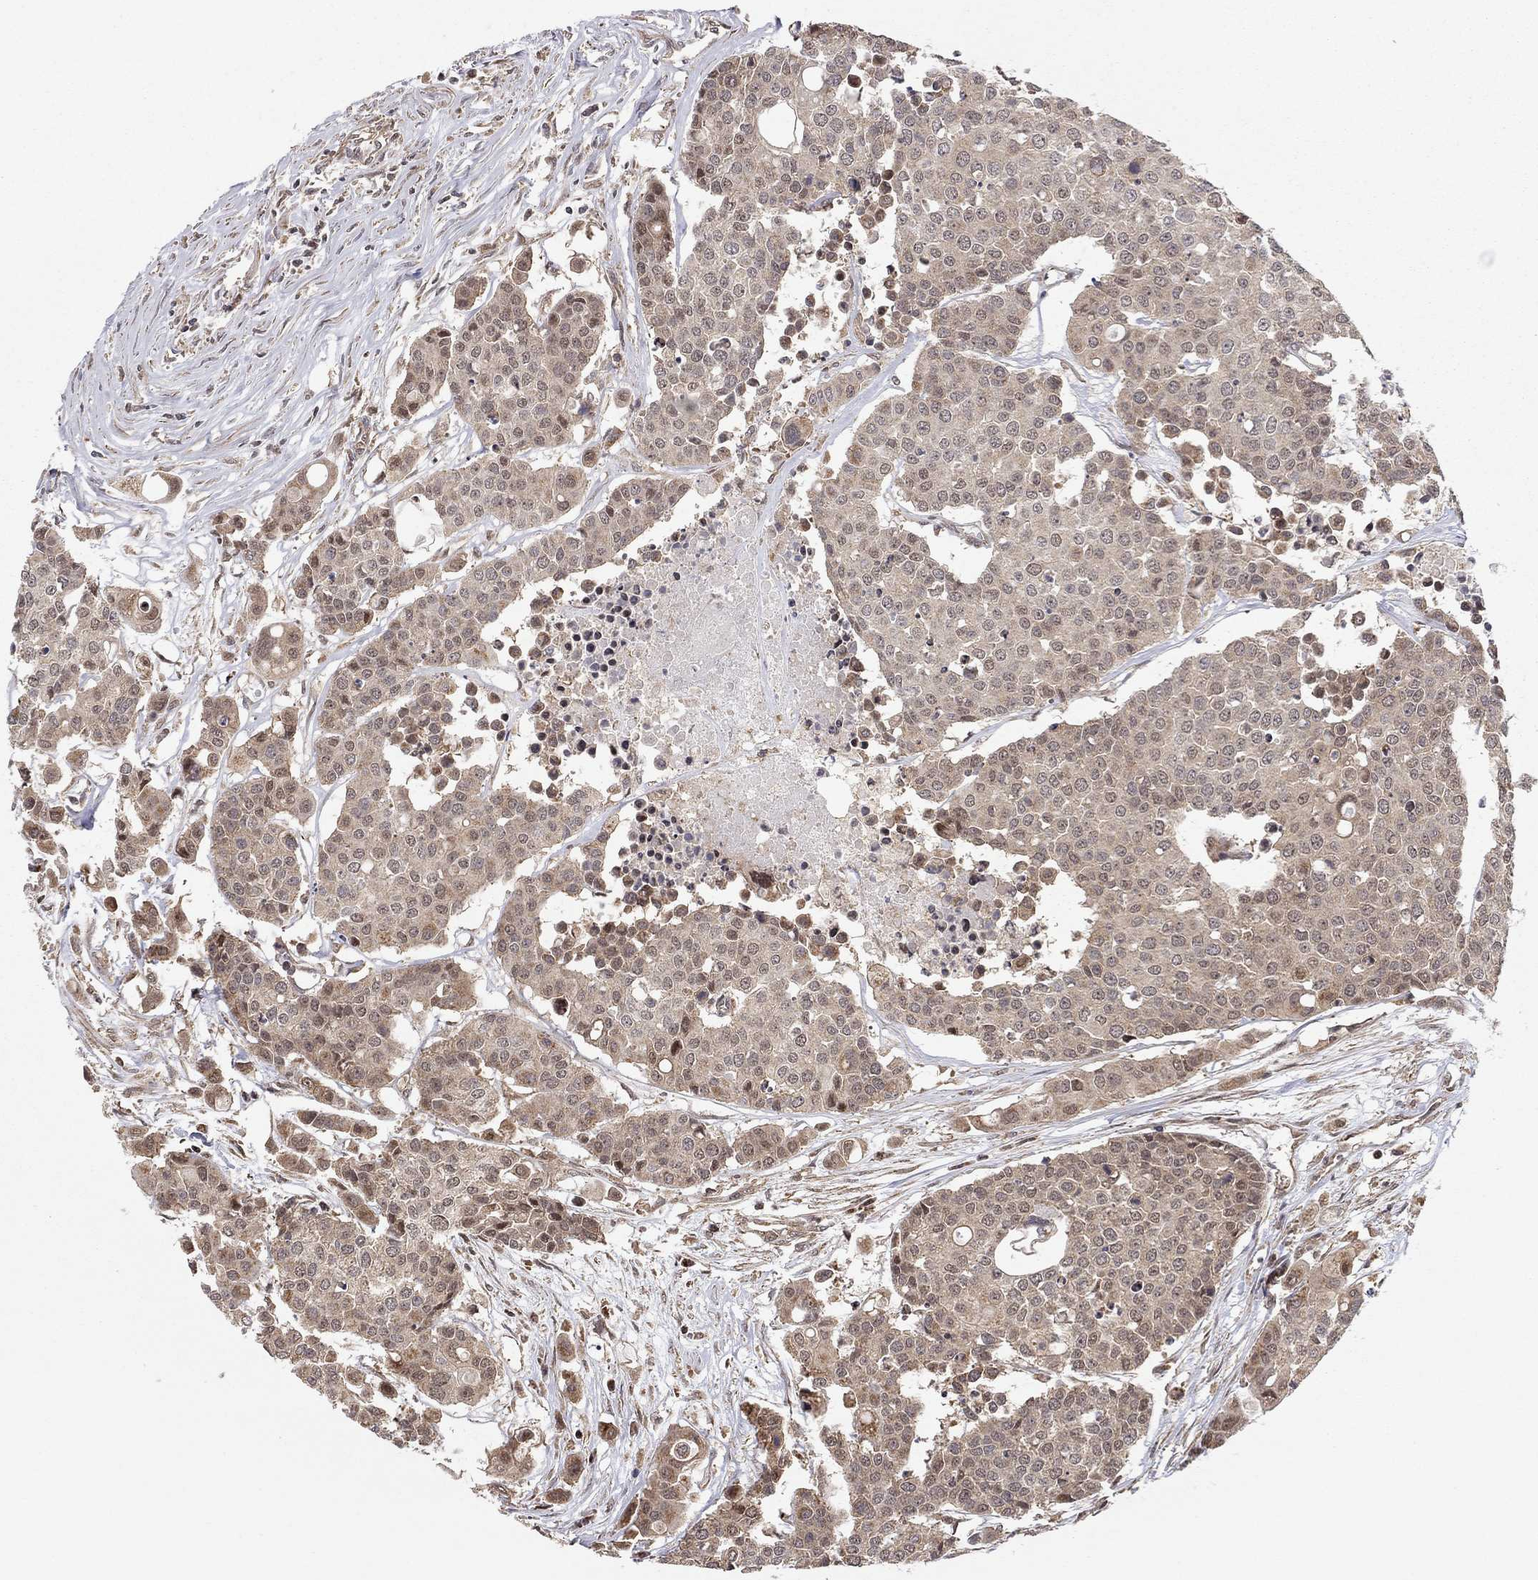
{"staining": {"intensity": "moderate", "quantity": "<25%", "location": "cytoplasmic/membranous"}, "tissue": "carcinoid", "cell_type": "Tumor cells", "image_type": "cancer", "snomed": [{"axis": "morphology", "description": "Carcinoid, malignant, NOS"}, {"axis": "topography", "description": "Colon"}], "caption": "Immunohistochemical staining of malignant carcinoid exhibits low levels of moderate cytoplasmic/membranous protein positivity in about <25% of tumor cells.", "gene": "TDP1", "patient": {"sex": "male", "age": 81}}